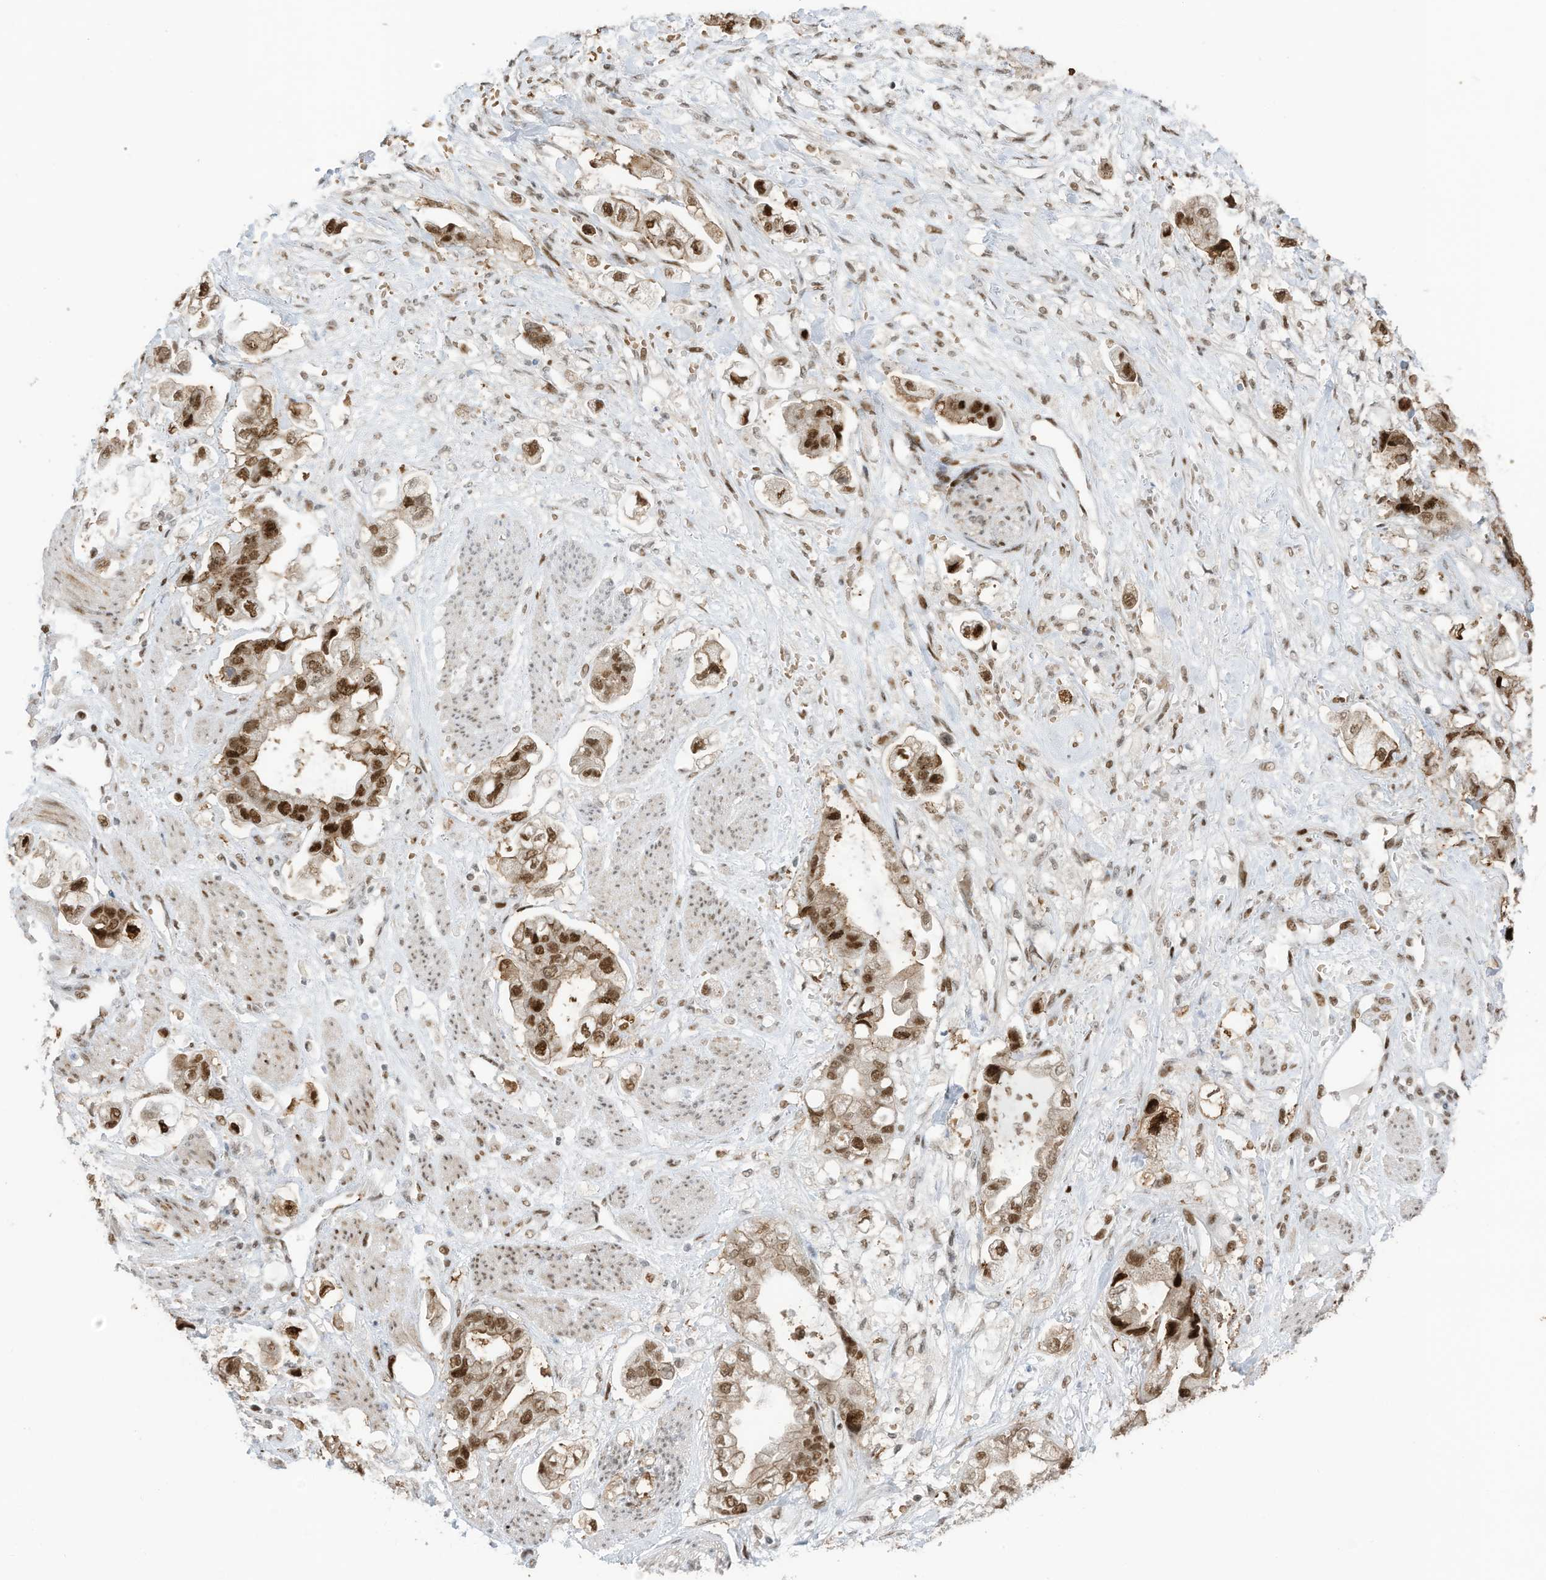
{"staining": {"intensity": "strong", "quantity": "25%-75%", "location": "nuclear"}, "tissue": "stomach cancer", "cell_type": "Tumor cells", "image_type": "cancer", "snomed": [{"axis": "morphology", "description": "Adenocarcinoma, NOS"}, {"axis": "topography", "description": "Stomach"}], "caption": "This is a histology image of immunohistochemistry staining of stomach cancer (adenocarcinoma), which shows strong positivity in the nuclear of tumor cells.", "gene": "ZCWPW2", "patient": {"sex": "male", "age": 62}}